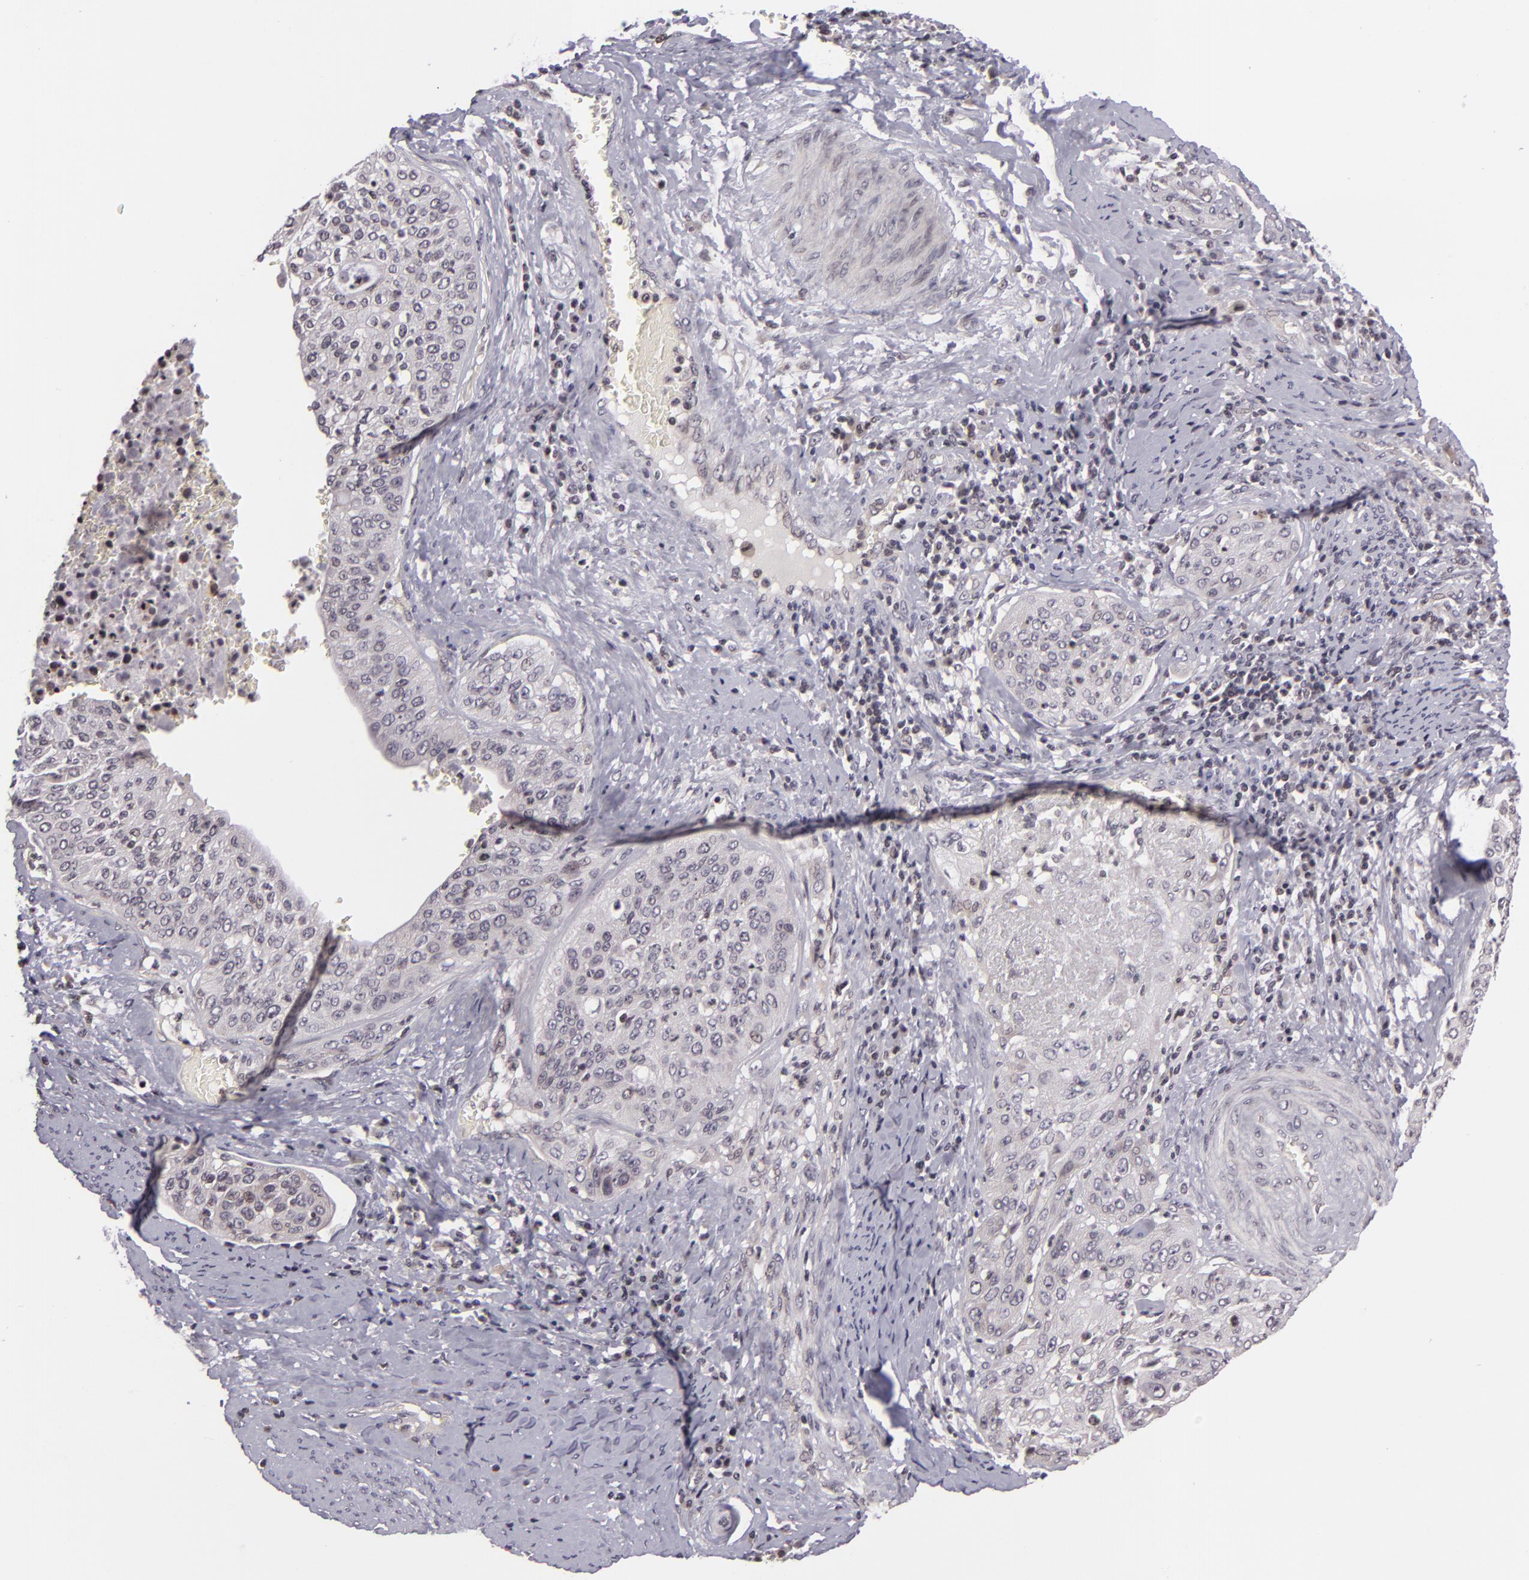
{"staining": {"intensity": "negative", "quantity": "none", "location": "none"}, "tissue": "cervical cancer", "cell_type": "Tumor cells", "image_type": "cancer", "snomed": [{"axis": "morphology", "description": "Squamous cell carcinoma, NOS"}, {"axis": "topography", "description": "Cervix"}], "caption": "High power microscopy histopathology image of an immunohistochemistry micrograph of cervical cancer, revealing no significant staining in tumor cells.", "gene": "AKAP6", "patient": {"sex": "female", "age": 41}}